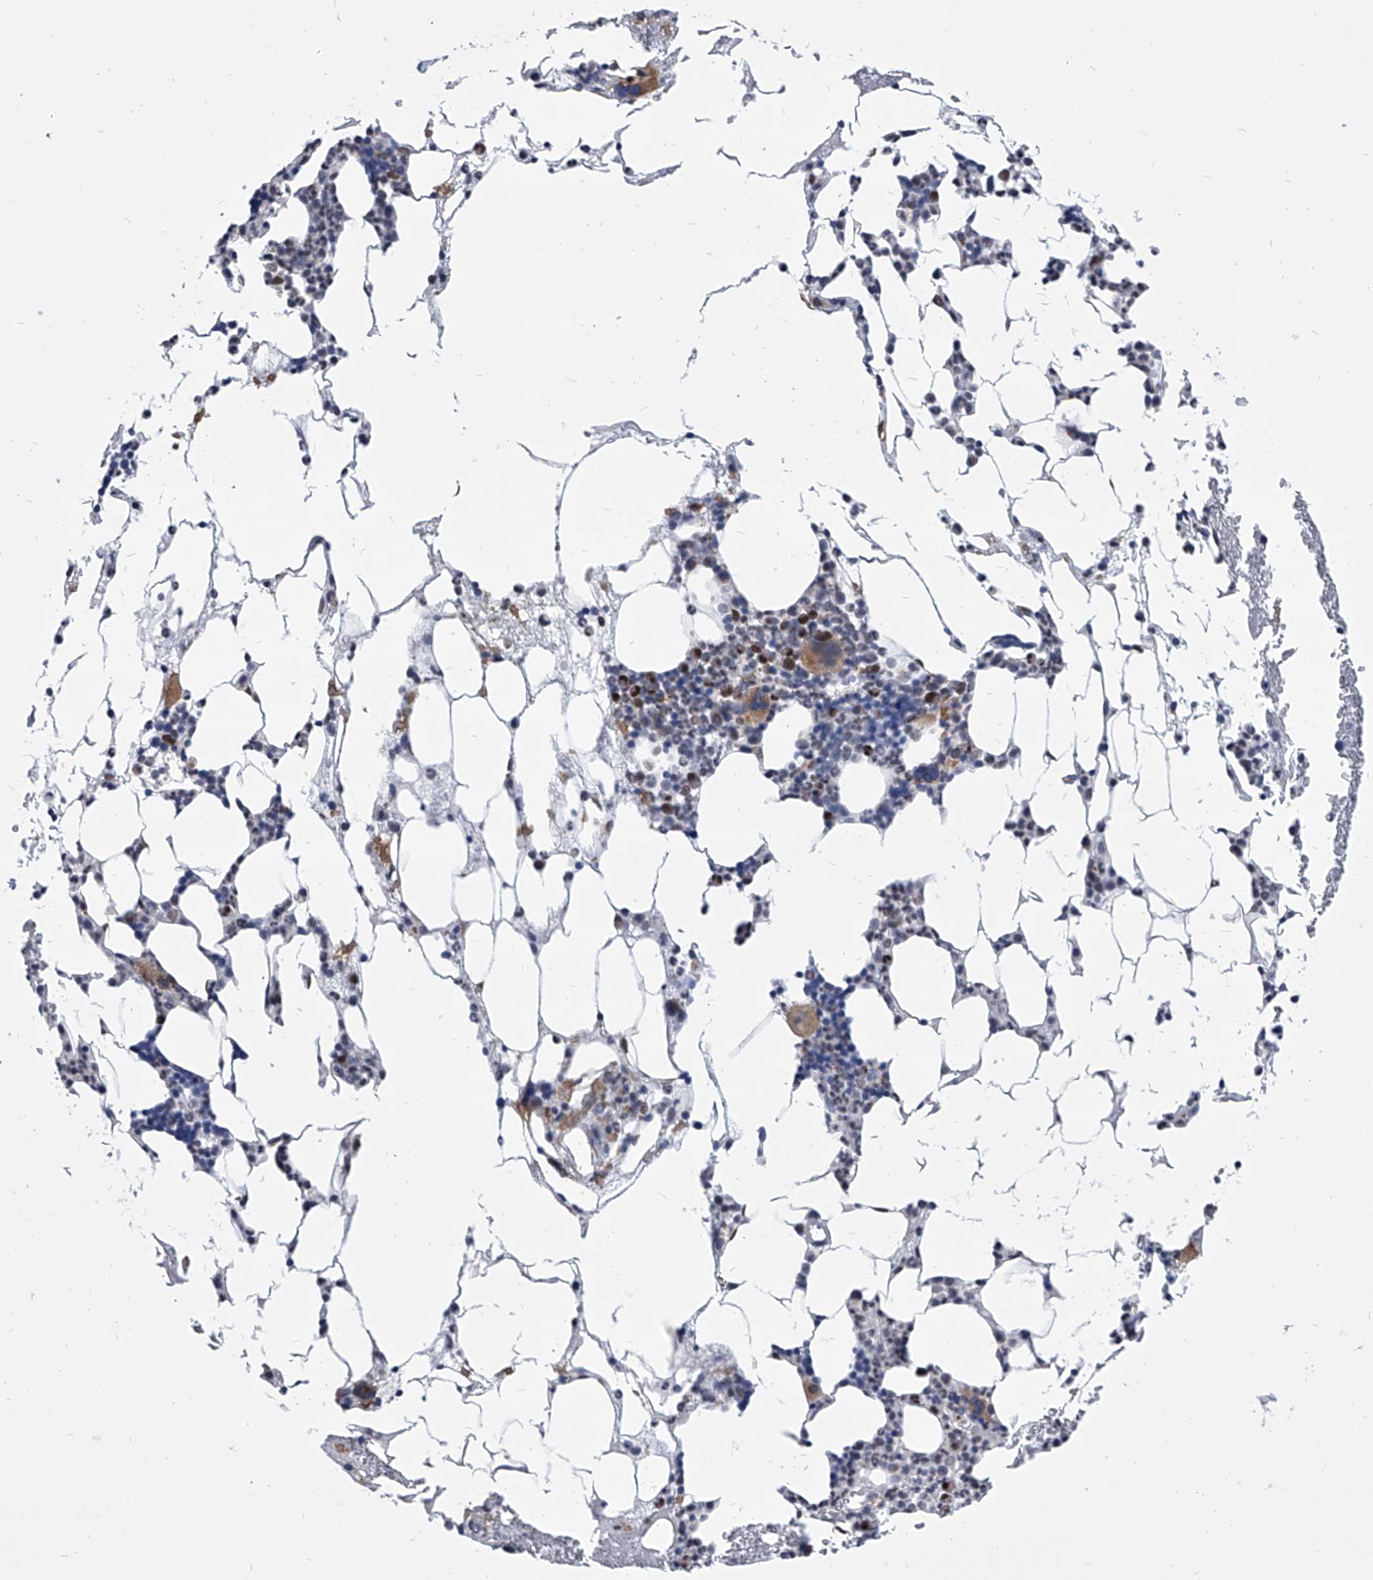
{"staining": {"intensity": "moderate", "quantity": "<25%", "location": "cytoplasmic/membranous,nuclear"}, "tissue": "bone marrow", "cell_type": "Hematopoietic cells", "image_type": "normal", "snomed": [{"axis": "morphology", "description": "Normal tissue, NOS"}, {"axis": "morphology", "description": "Inflammation, NOS"}, {"axis": "topography", "description": "Bone marrow"}], "caption": "Moderate cytoplasmic/membranous,nuclear protein expression is identified in about <25% of hematopoietic cells in bone marrow.", "gene": "EVA1C", "patient": {"sex": "female", "age": 78}}